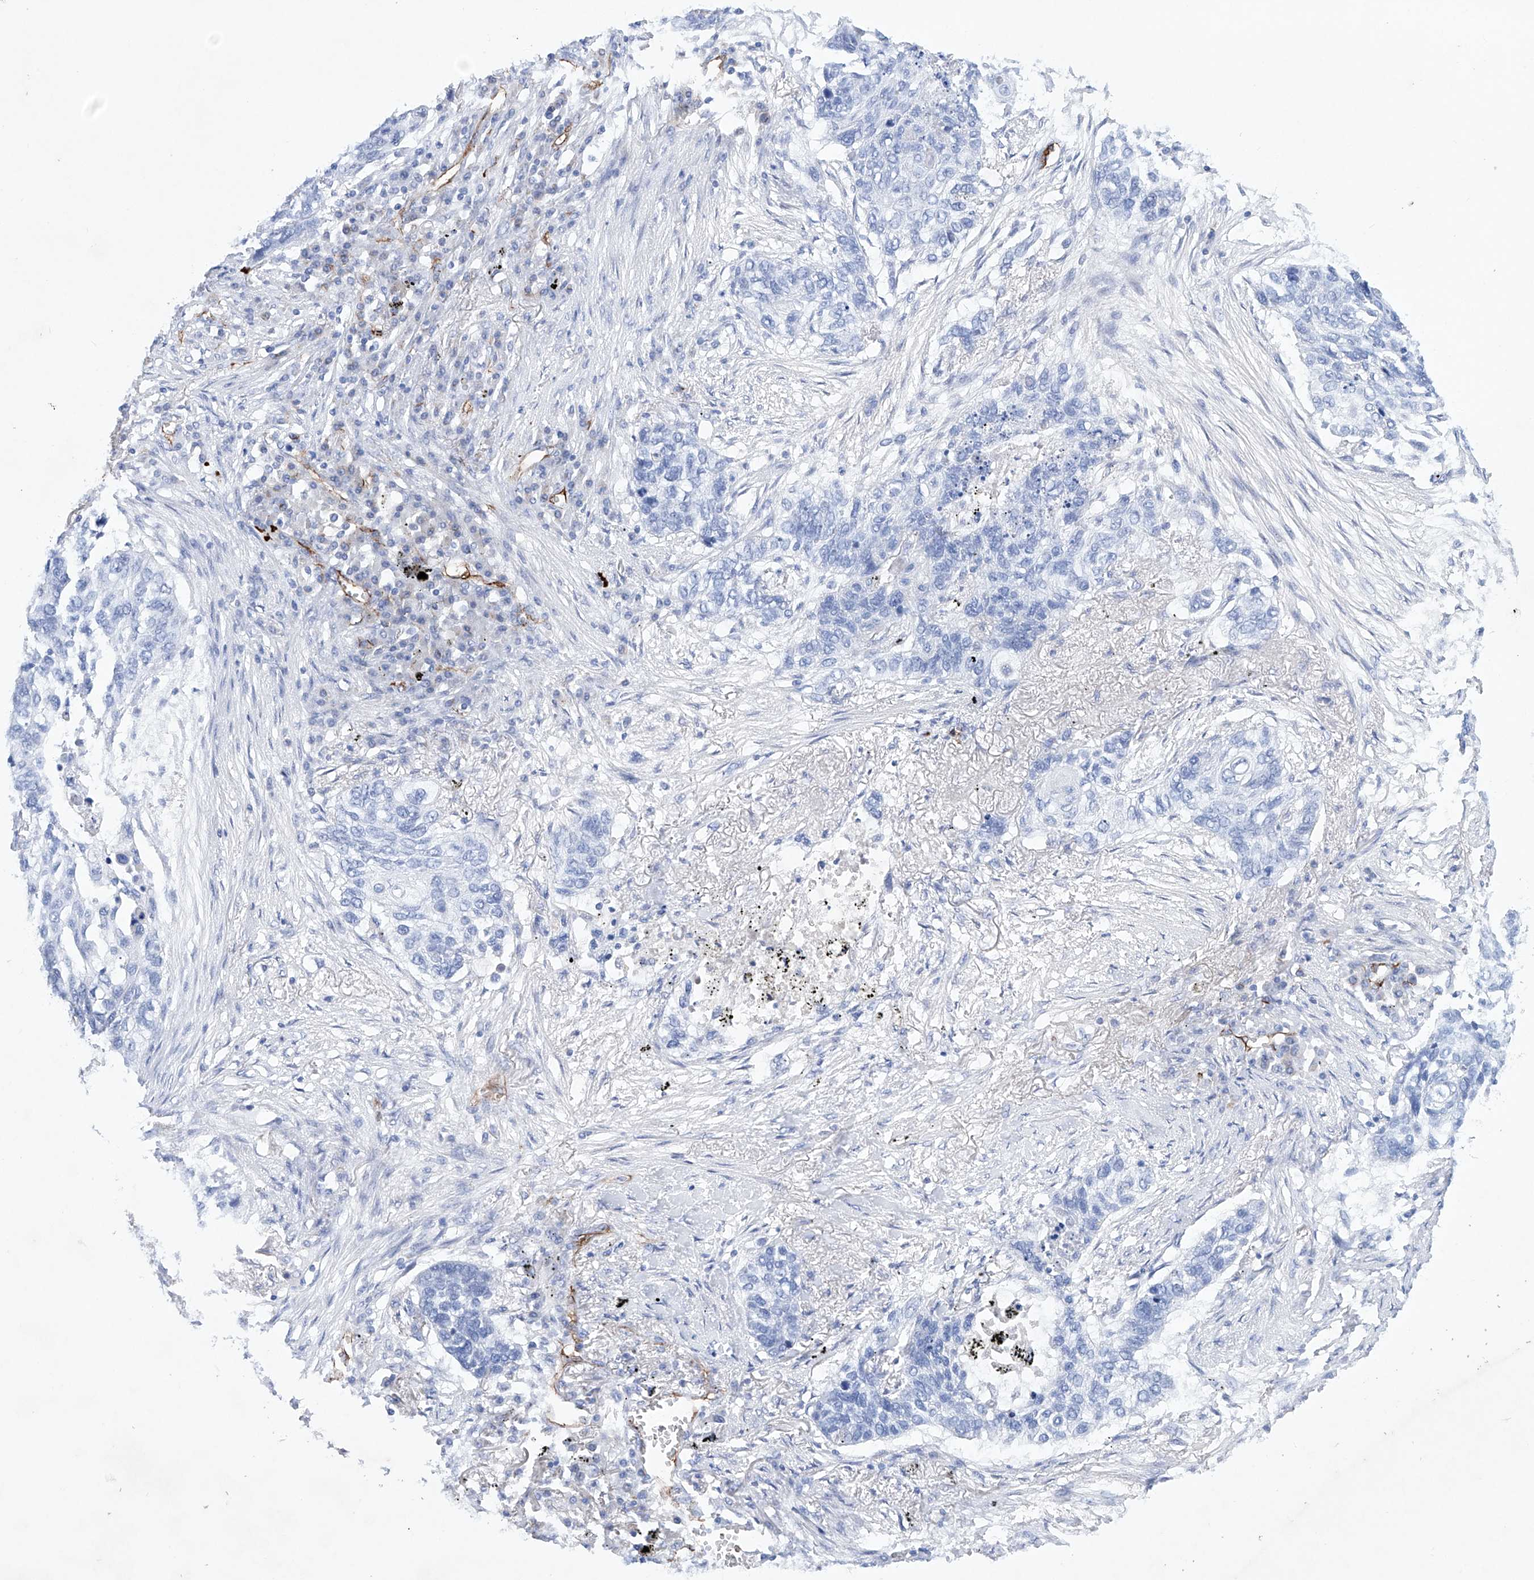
{"staining": {"intensity": "negative", "quantity": "none", "location": "none"}, "tissue": "lung cancer", "cell_type": "Tumor cells", "image_type": "cancer", "snomed": [{"axis": "morphology", "description": "Squamous cell carcinoma, NOS"}, {"axis": "topography", "description": "Lung"}], "caption": "DAB immunohistochemical staining of human lung cancer shows no significant expression in tumor cells.", "gene": "ETV7", "patient": {"sex": "female", "age": 63}}